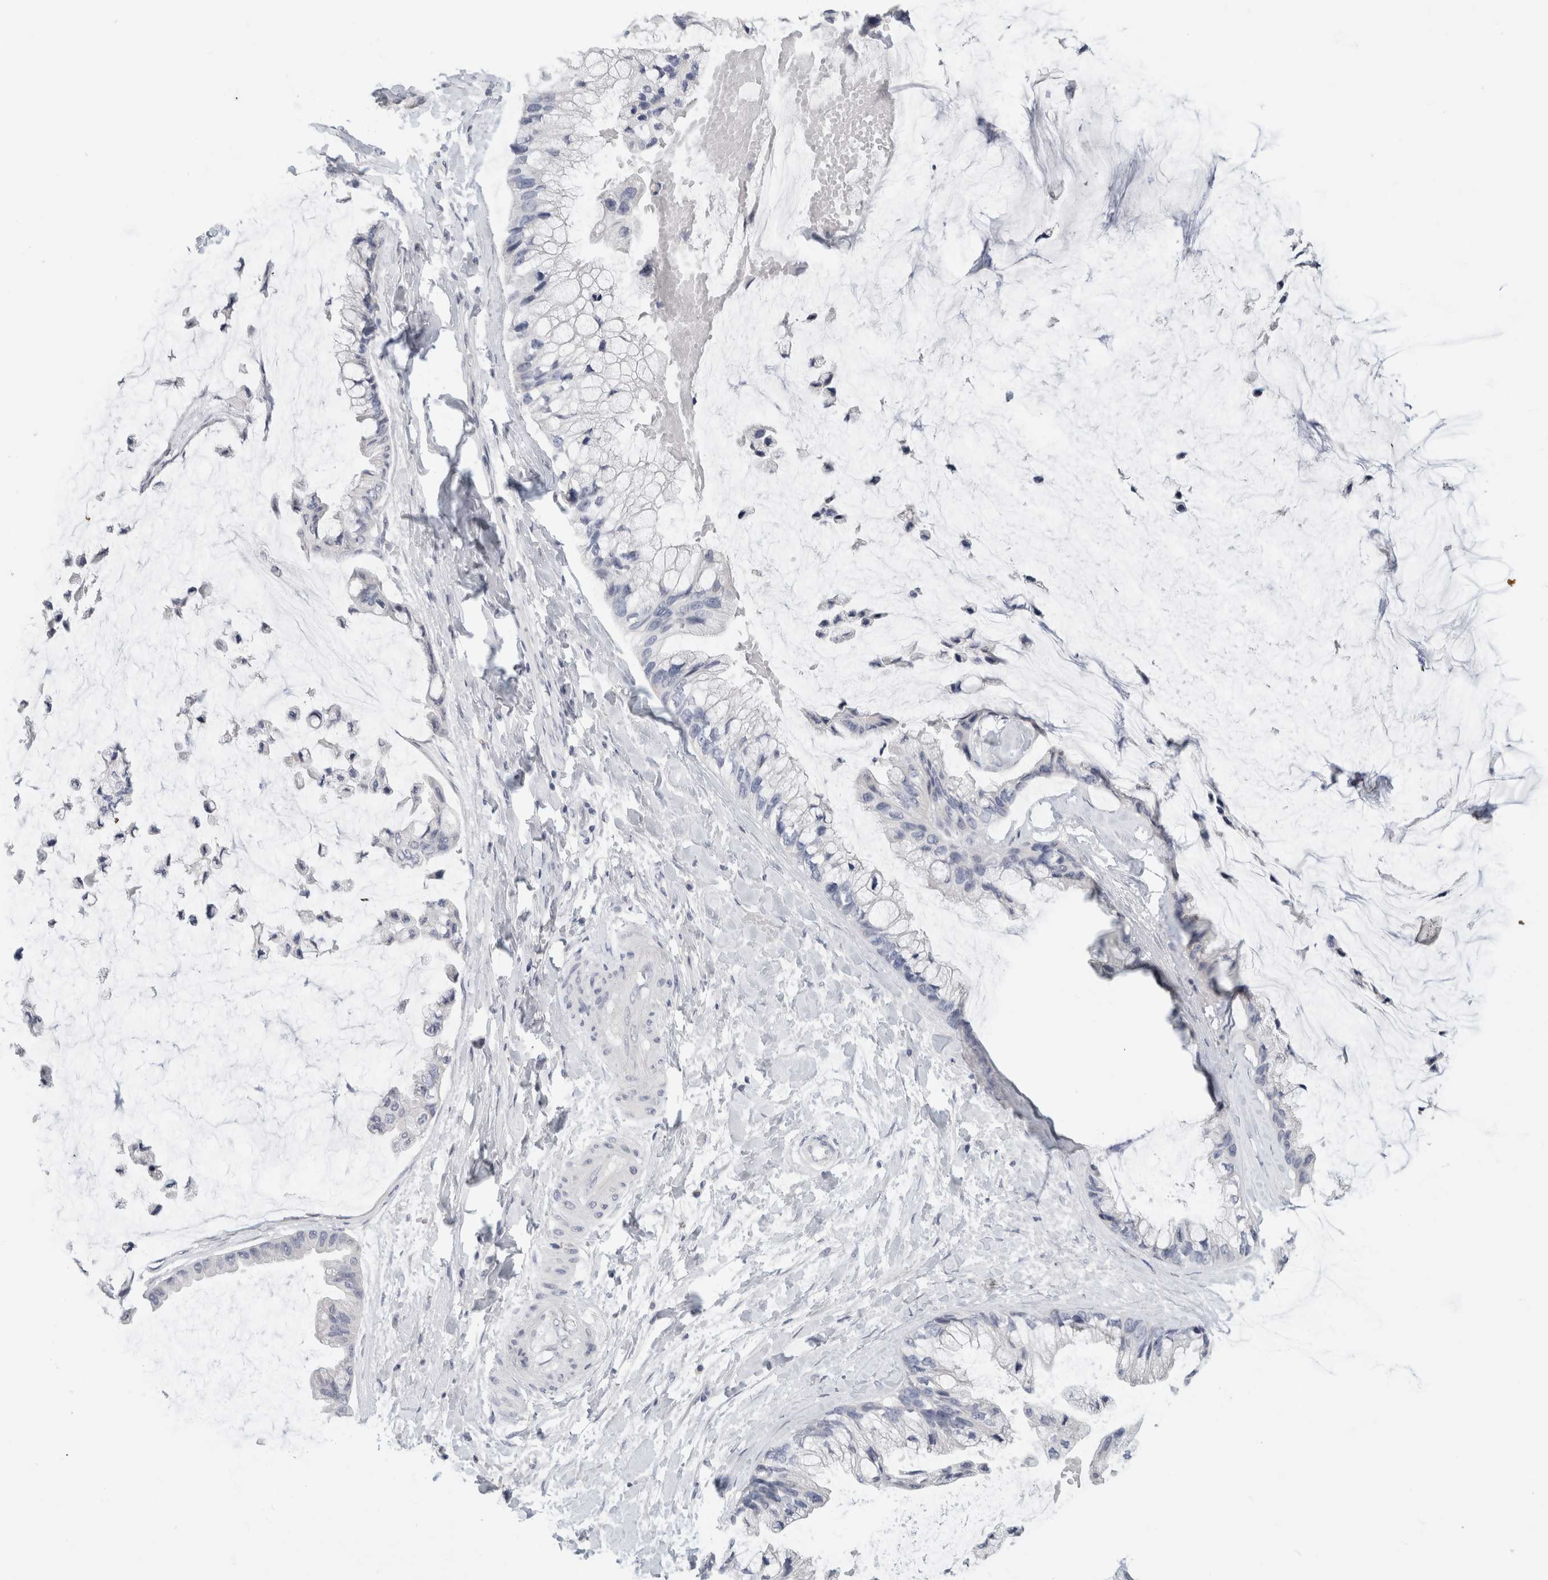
{"staining": {"intensity": "negative", "quantity": "none", "location": "none"}, "tissue": "ovarian cancer", "cell_type": "Tumor cells", "image_type": "cancer", "snomed": [{"axis": "morphology", "description": "Cystadenocarcinoma, mucinous, NOS"}, {"axis": "topography", "description": "Ovary"}], "caption": "High magnification brightfield microscopy of ovarian mucinous cystadenocarcinoma stained with DAB (brown) and counterstained with hematoxylin (blue): tumor cells show no significant expression.", "gene": "BCAN", "patient": {"sex": "female", "age": 39}}